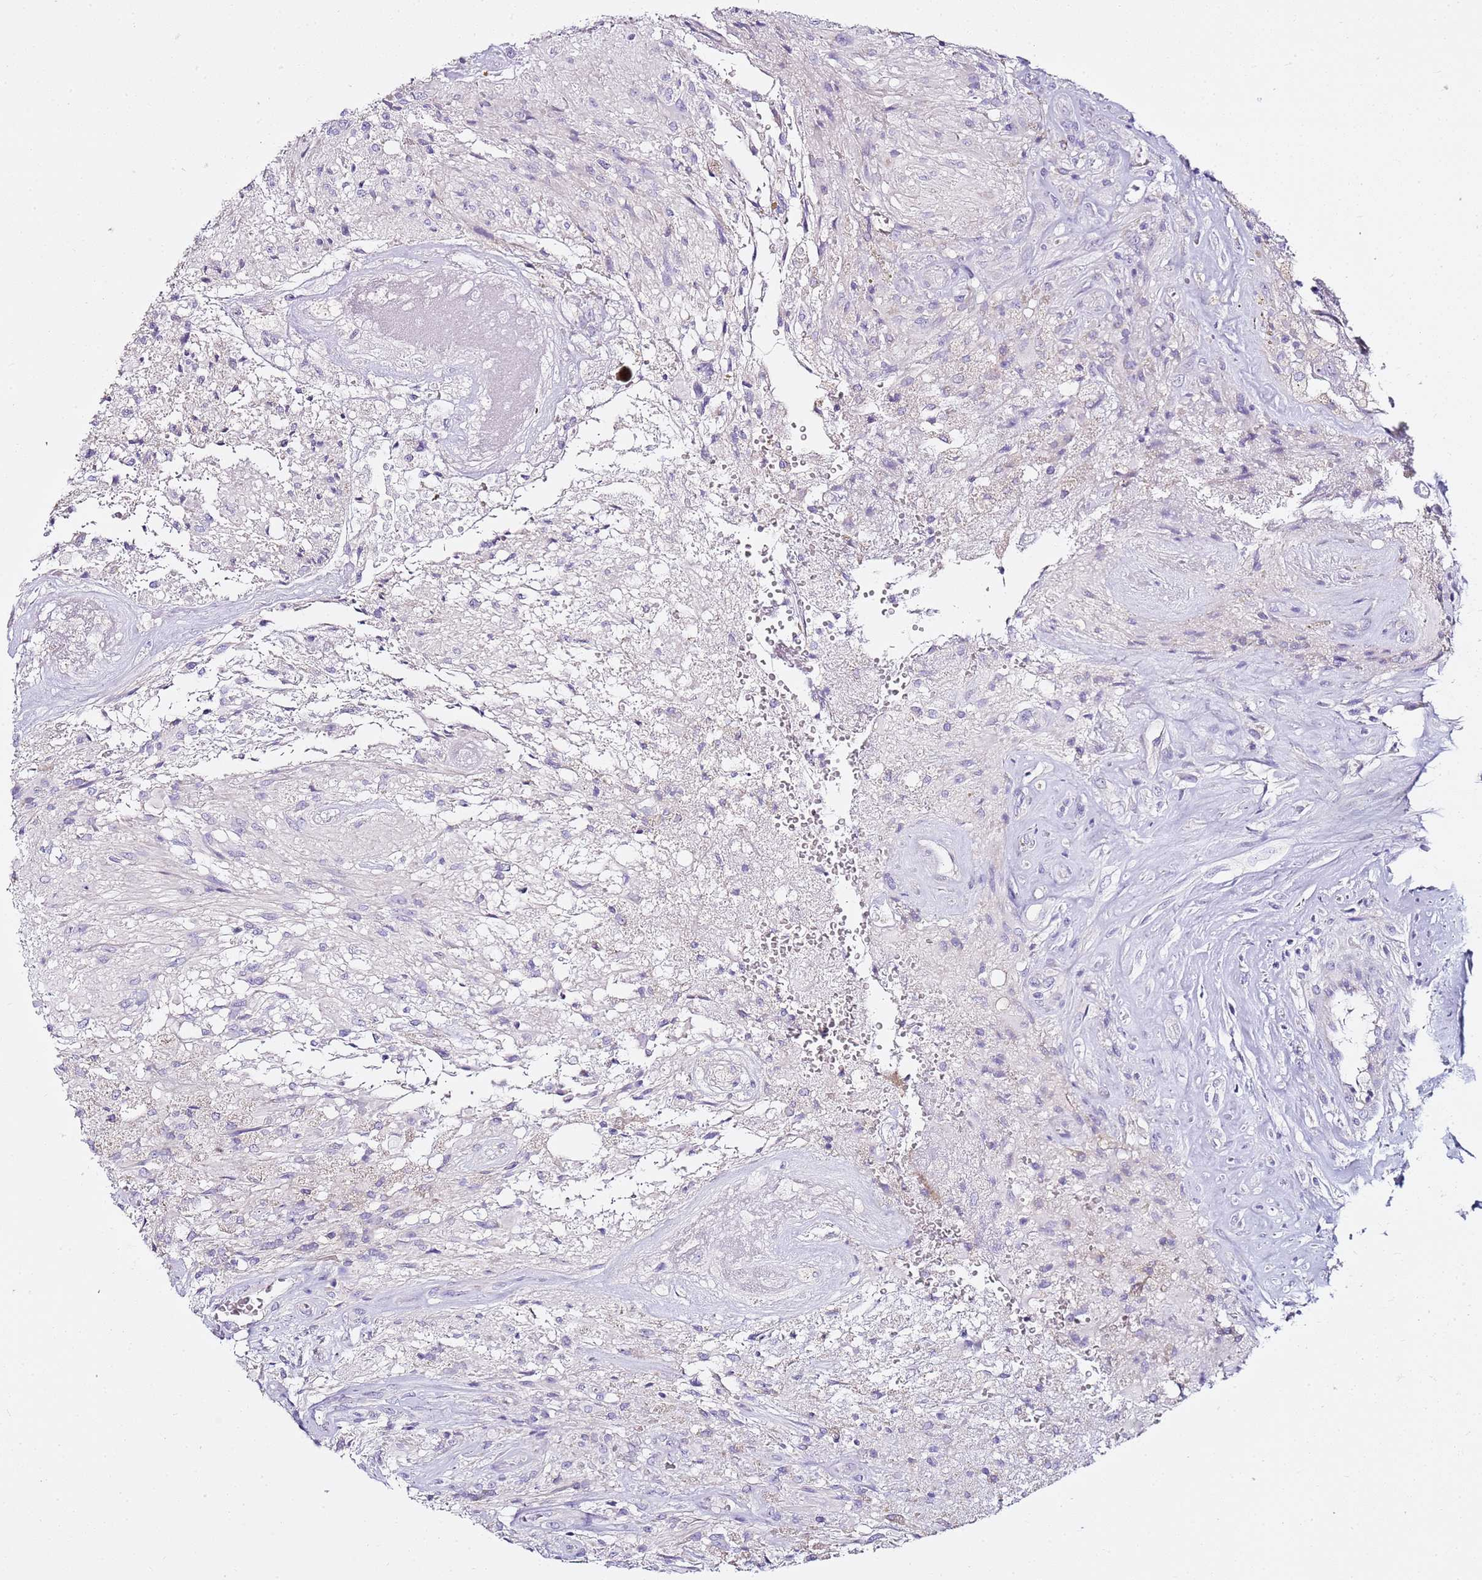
{"staining": {"intensity": "negative", "quantity": "none", "location": "none"}, "tissue": "glioma", "cell_type": "Tumor cells", "image_type": "cancer", "snomed": [{"axis": "morphology", "description": "Glioma, malignant, High grade"}, {"axis": "topography", "description": "Brain"}], "caption": "Immunohistochemical staining of human glioma demonstrates no significant expression in tumor cells. (Immunohistochemistry, brightfield microscopy, high magnification).", "gene": "MYBPC3", "patient": {"sex": "male", "age": 56}}